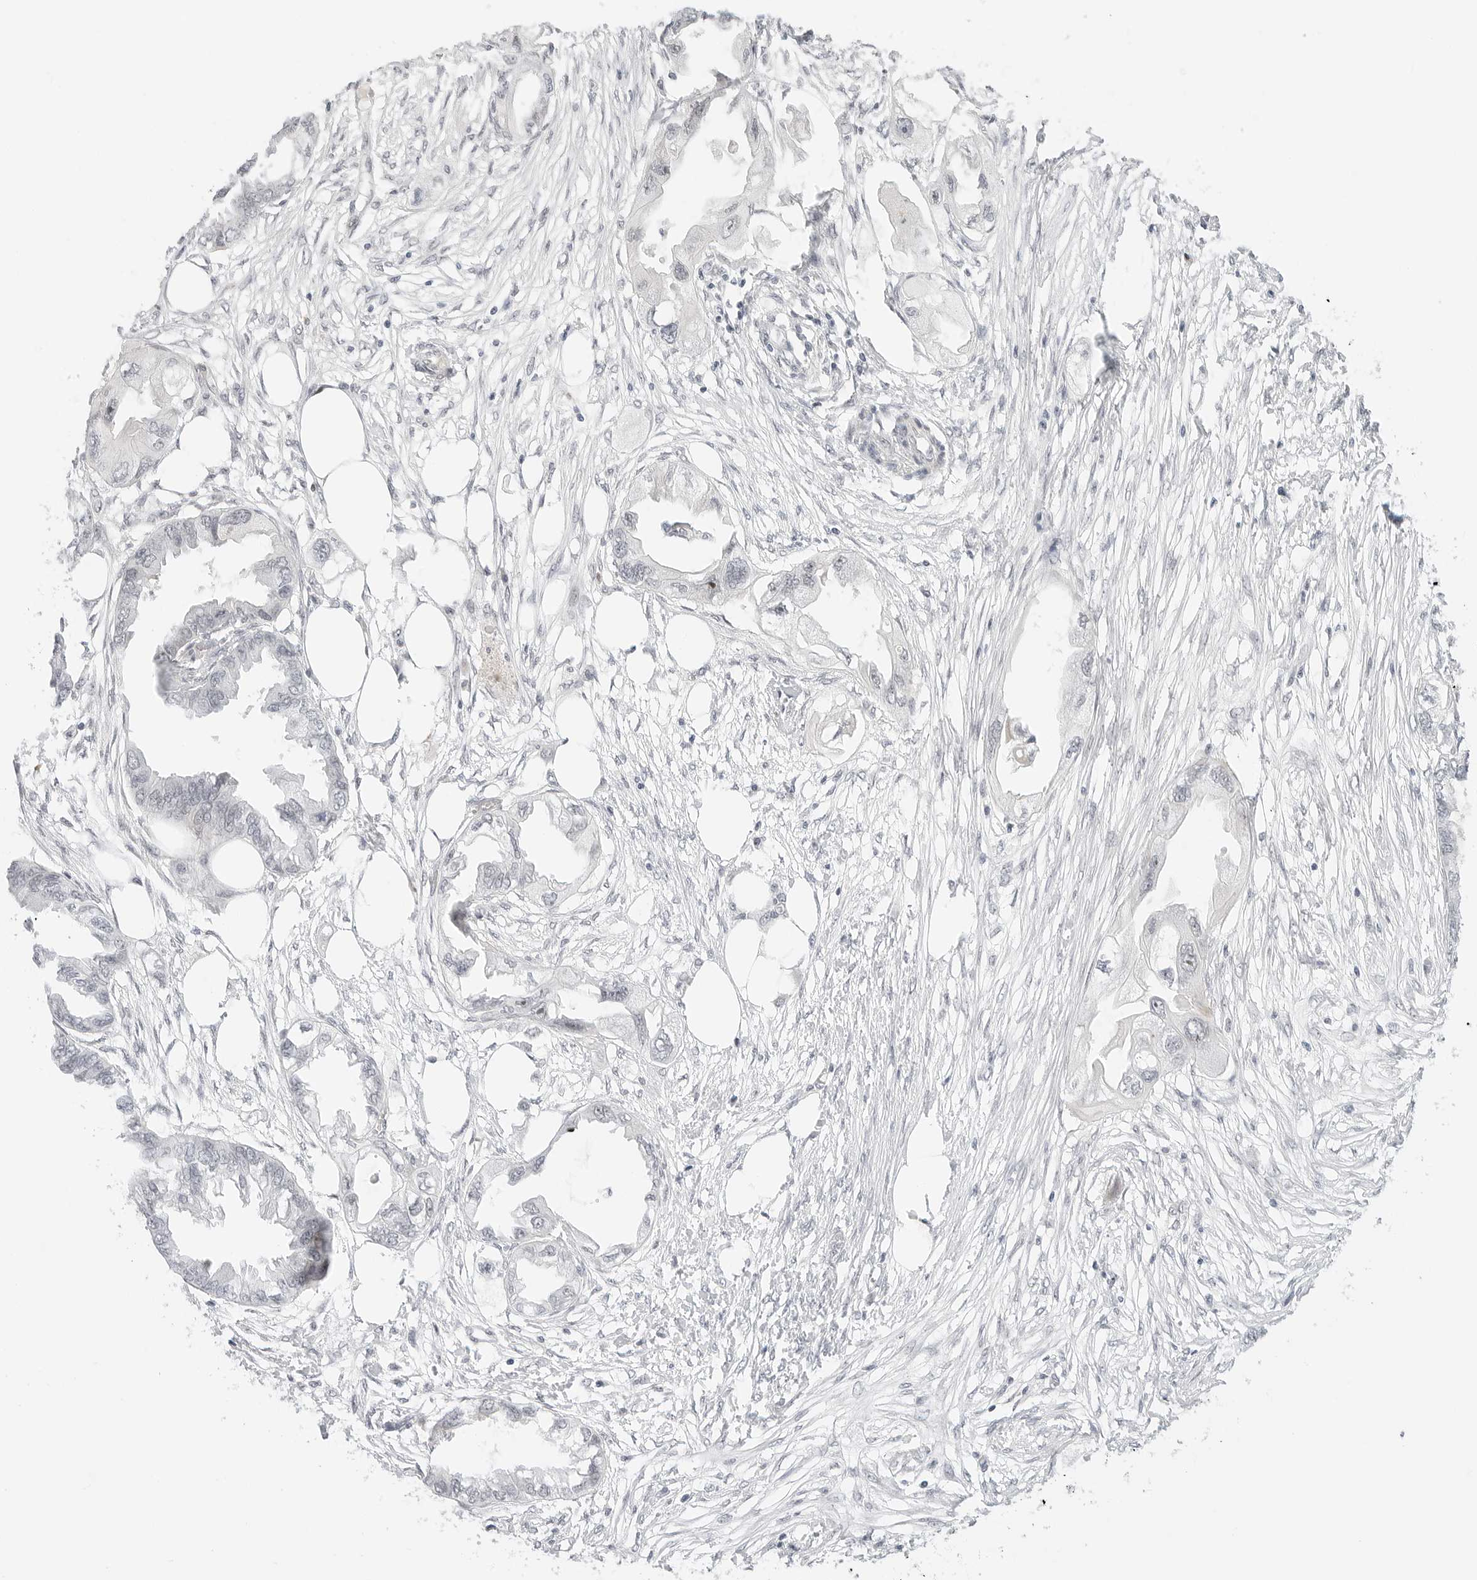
{"staining": {"intensity": "weak", "quantity": "<25%", "location": "nuclear"}, "tissue": "endometrial cancer", "cell_type": "Tumor cells", "image_type": "cancer", "snomed": [{"axis": "morphology", "description": "Adenocarcinoma, NOS"}, {"axis": "morphology", "description": "Adenocarcinoma, metastatic, NOS"}, {"axis": "topography", "description": "Adipose tissue"}, {"axis": "topography", "description": "Endometrium"}], "caption": "Immunohistochemical staining of endometrial cancer exhibits no significant expression in tumor cells.", "gene": "HIPK3", "patient": {"sex": "female", "age": 67}}